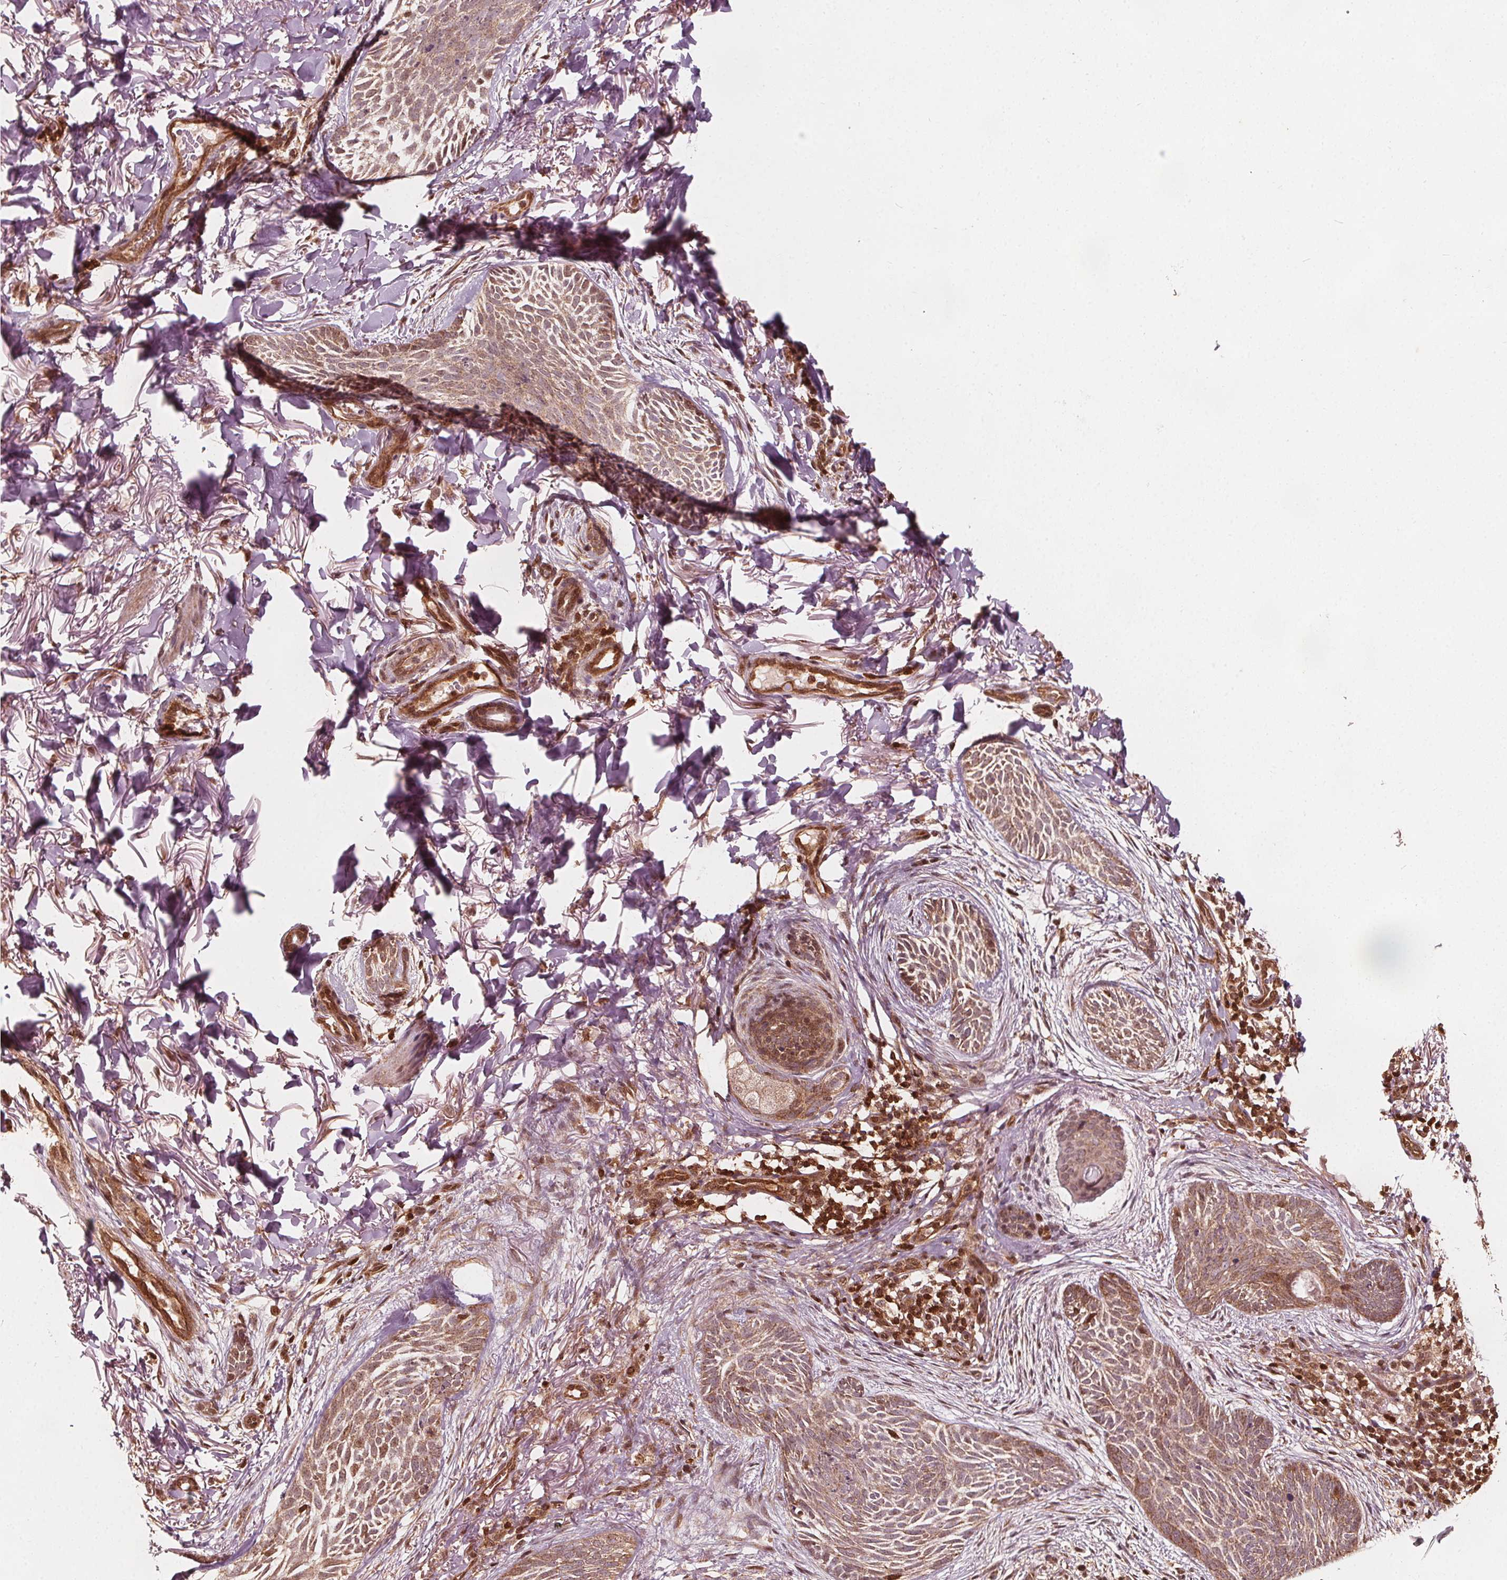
{"staining": {"intensity": "moderate", "quantity": ">75%", "location": "cytoplasmic/membranous"}, "tissue": "skin cancer", "cell_type": "Tumor cells", "image_type": "cancer", "snomed": [{"axis": "morphology", "description": "Basal cell carcinoma"}, {"axis": "topography", "description": "Skin"}], "caption": "Protein staining of skin cancer tissue exhibits moderate cytoplasmic/membranous positivity in approximately >75% of tumor cells.", "gene": "AIP", "patient": {"sex": "female", "age": 68}}